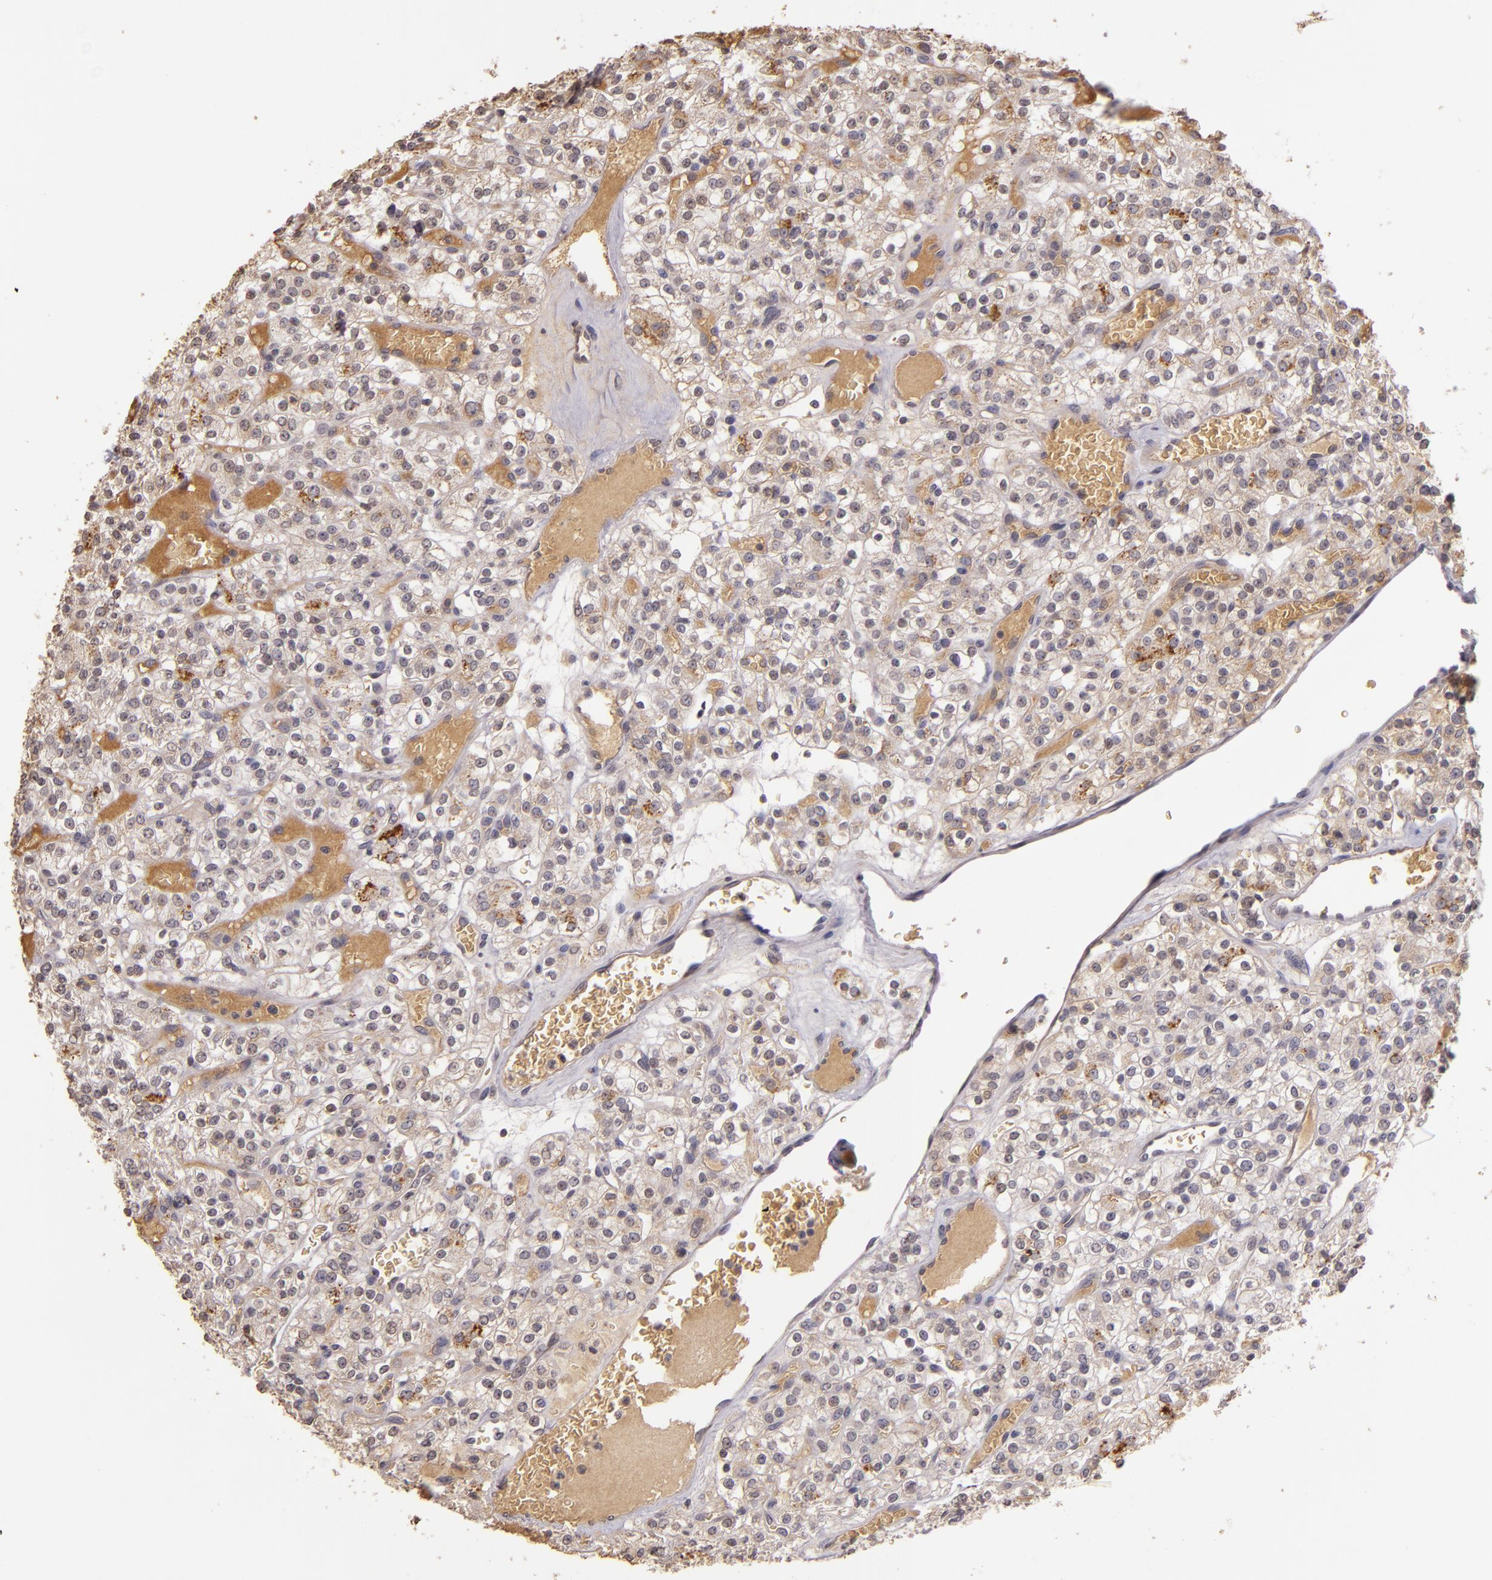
{"staining": {"intensity": "weak", "quantity": "25%-75%", "location": "cytoplasmic/membranous"}, "tissue": "renal cancer", "cell_type": "Tumor cells", "image_type": "cancer", "snomed": [{"axis": "morphology", "description": "Normal tissue, NOS"}, {"axis": "morphology", "description": "Adenocarcinoma, NOS"}, {"axis": "topography", "description": "Kidney"}], "caption": "Immunohistochemistry (IHC) staining of renal cancer (adenocarcinoma), which reveals low levels of weak cytoplasmic/membranous positivity in approximately 25%-75% of tumor cells indicating weak cytoplasmic/membranous protein staining. The staining was performed using DAB (brown) for protein detection and nuclei were counterstained in hematoxylin (blue).", "gene": "ABL1", "patient": {"sex": "female", "age": 72}}